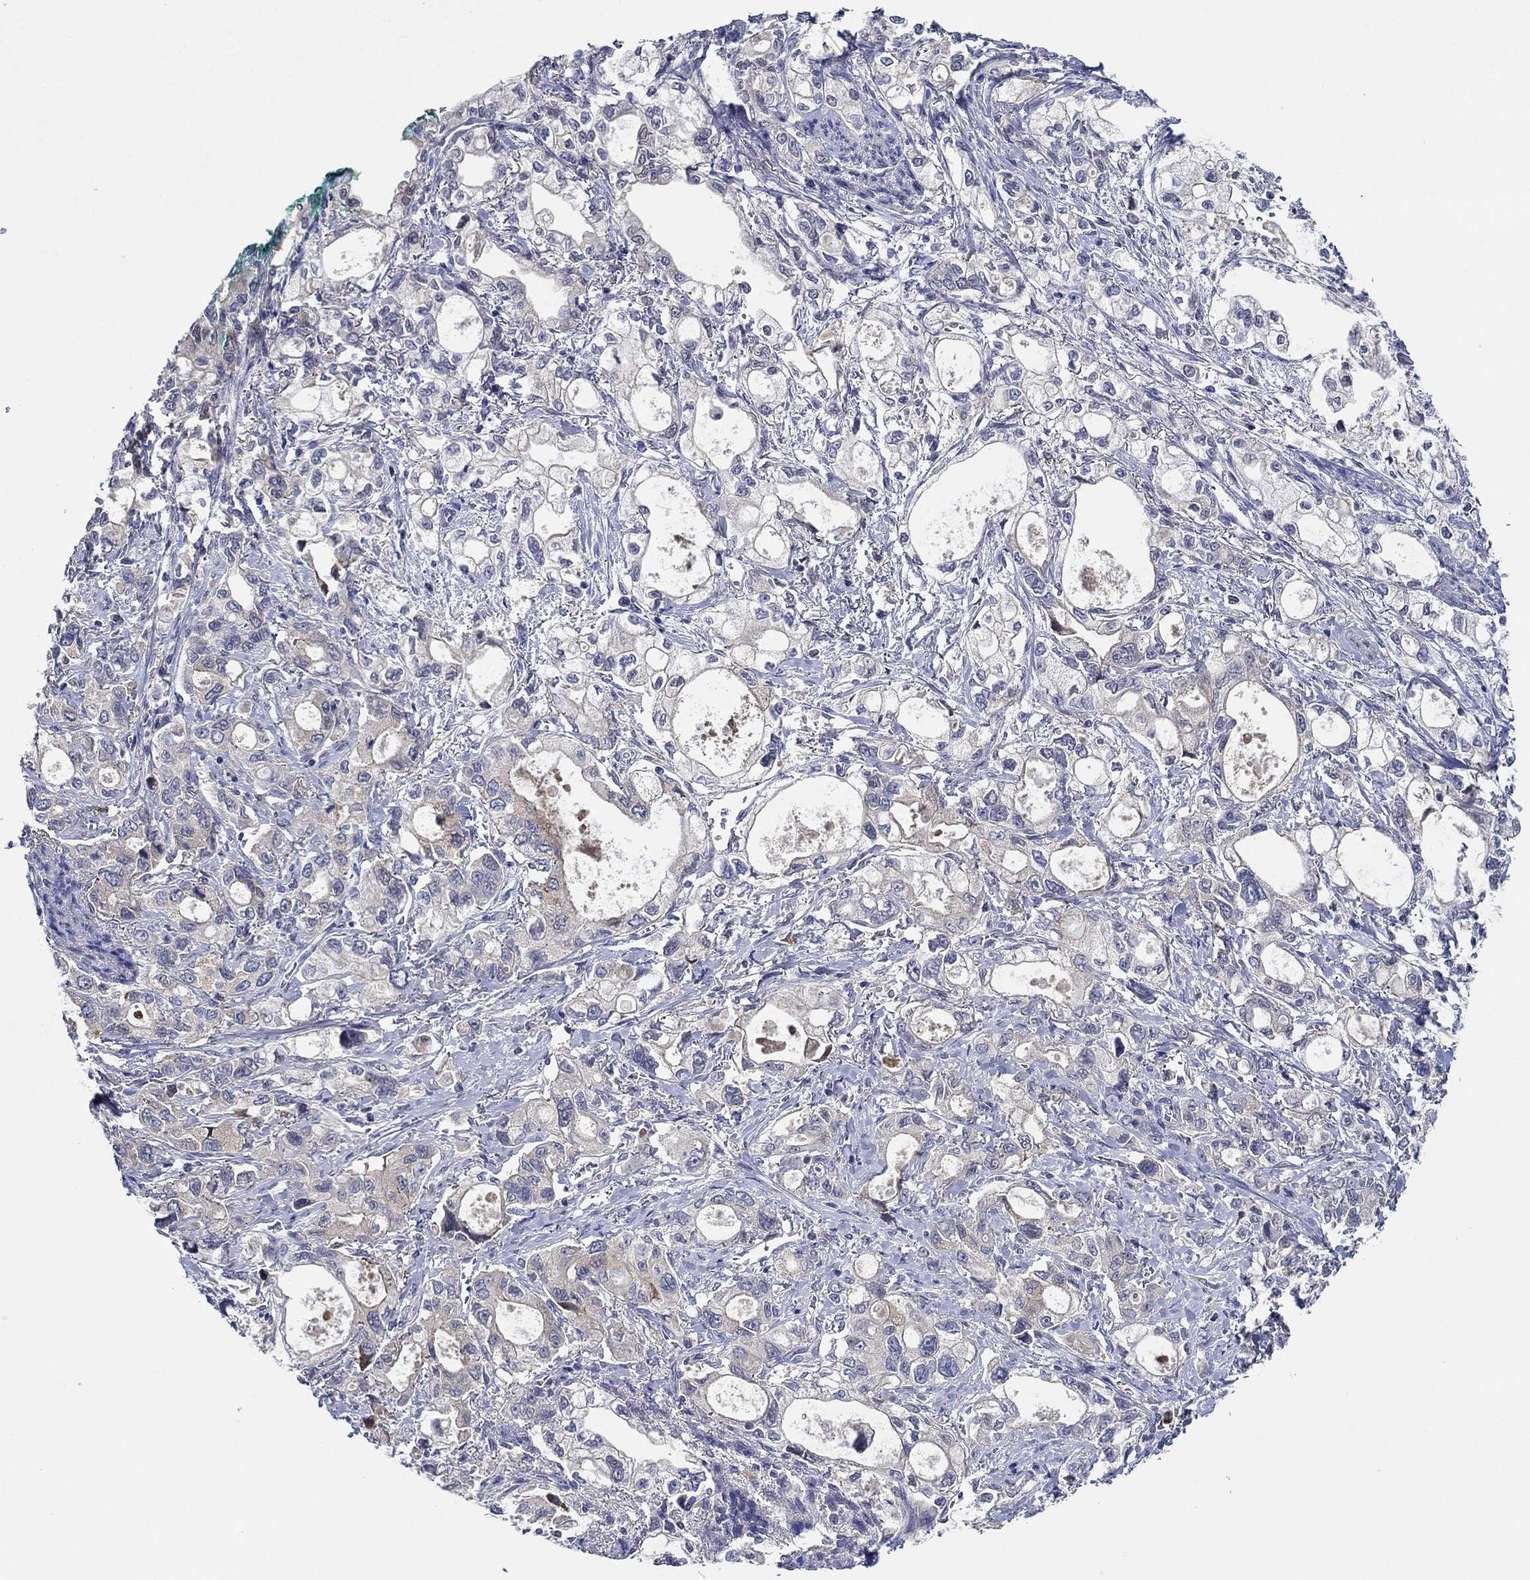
{"staining": {"intensity": "negative", "quantity": "none", "location": "none"}, "tissue": "stomach cancer", "cell_type": "Tumor cells", "image_type": "cancer", "snomed": [{"axis": "morphology", "description": "Adenocarcinoma, NOS"}, {"axis": "topography", "description": "Stomach"}], "caption": "Human adenocarcinoma (stomach) stained for a protein using IHC demonstrates no expression in tumor cells.", "gene": "CHIT1", "patient": {"sex": "male", "age": 63}}